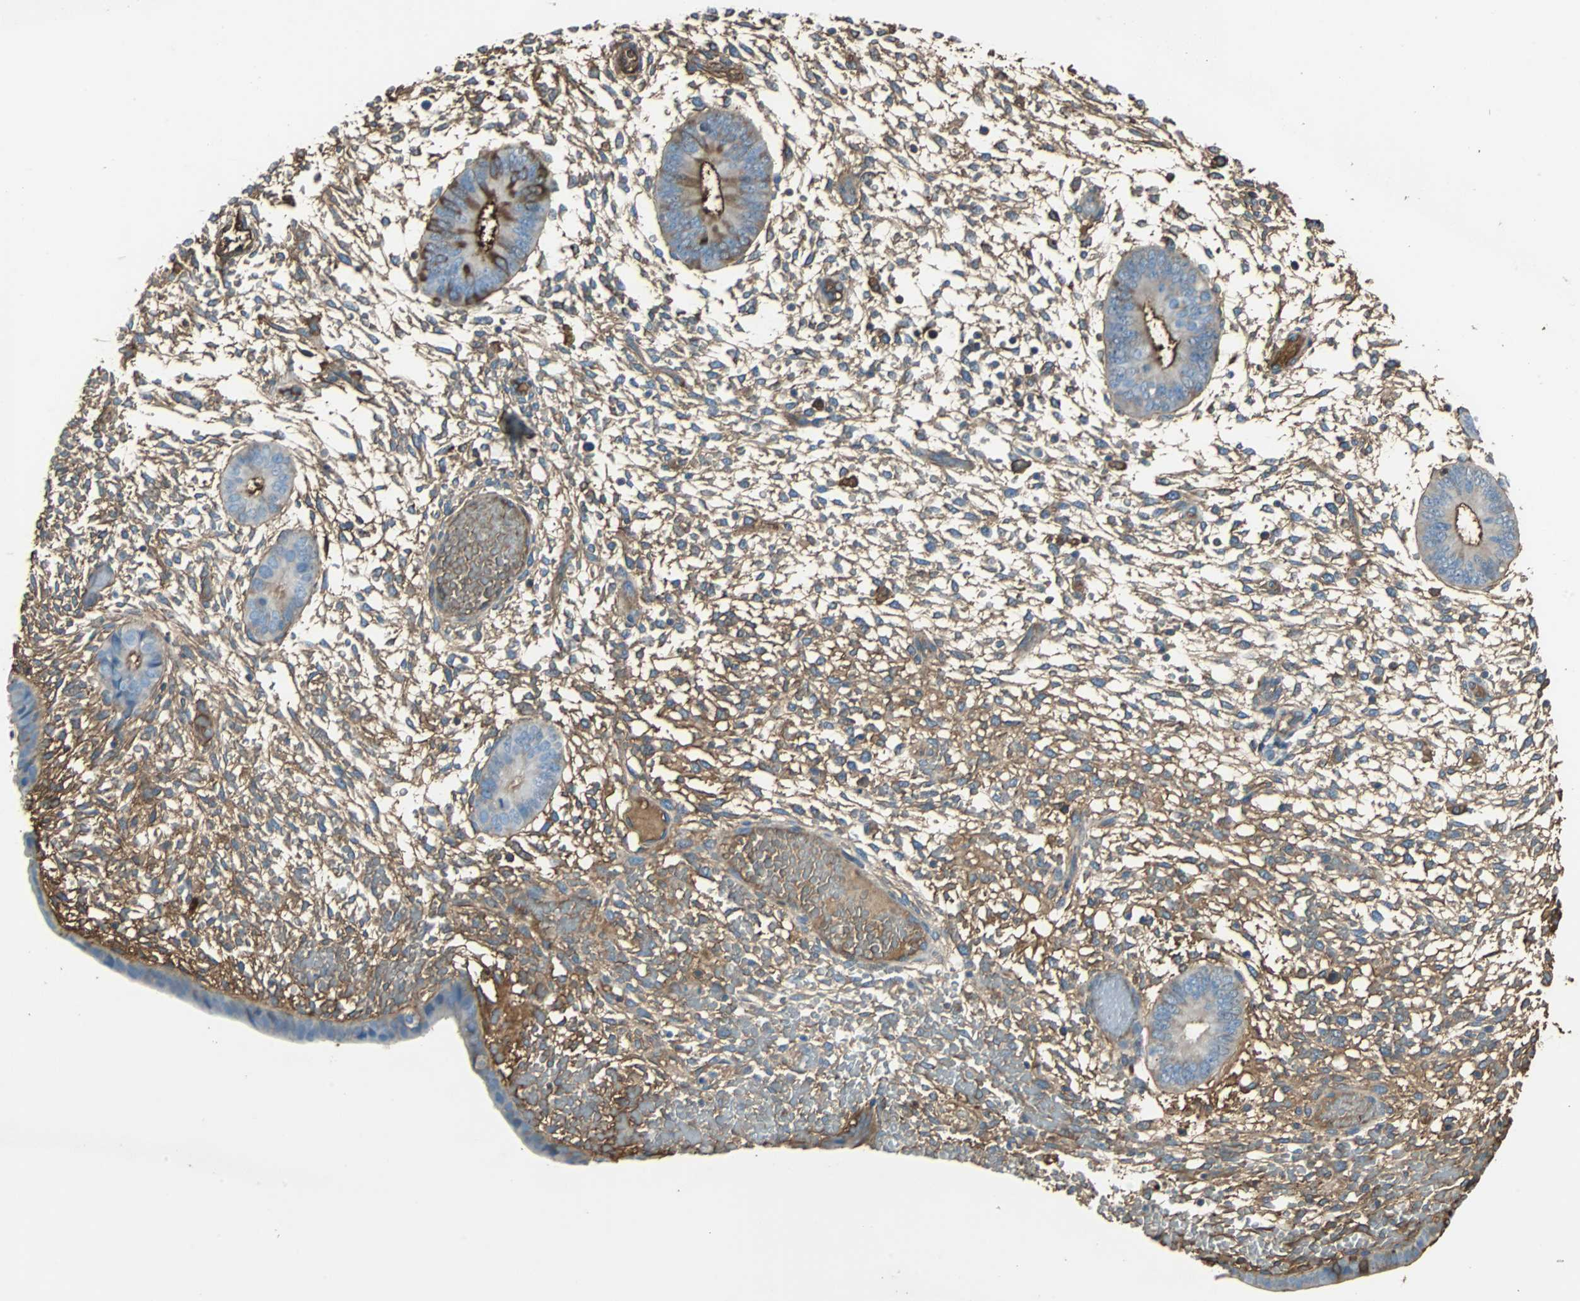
{"staining": {"intensity": "moderate", "quantity": "25%-75%", "location": "cytoplasmic/membranous"}, "tissue": "endometrium", "cell_type": "Cells in endometrial stroma", "image_type": "normal", "snomed": [{"axis": "morphology", "description": "Normal tissue, NOS"}, {"axis": "topography", "description": "Endometrium"}], "caption": "A brown stain highlights moderate cytoplasmic/membranous staining of a protein in cells in endometrial stroma of unremarkable endometrium. The protein is stained brown, and the nuclei are stained in blue (DAB IHC with brightfield microscopy, high magnification).", "gene": "IGHA1", "patient": {"sex": "female", "age": 42}}